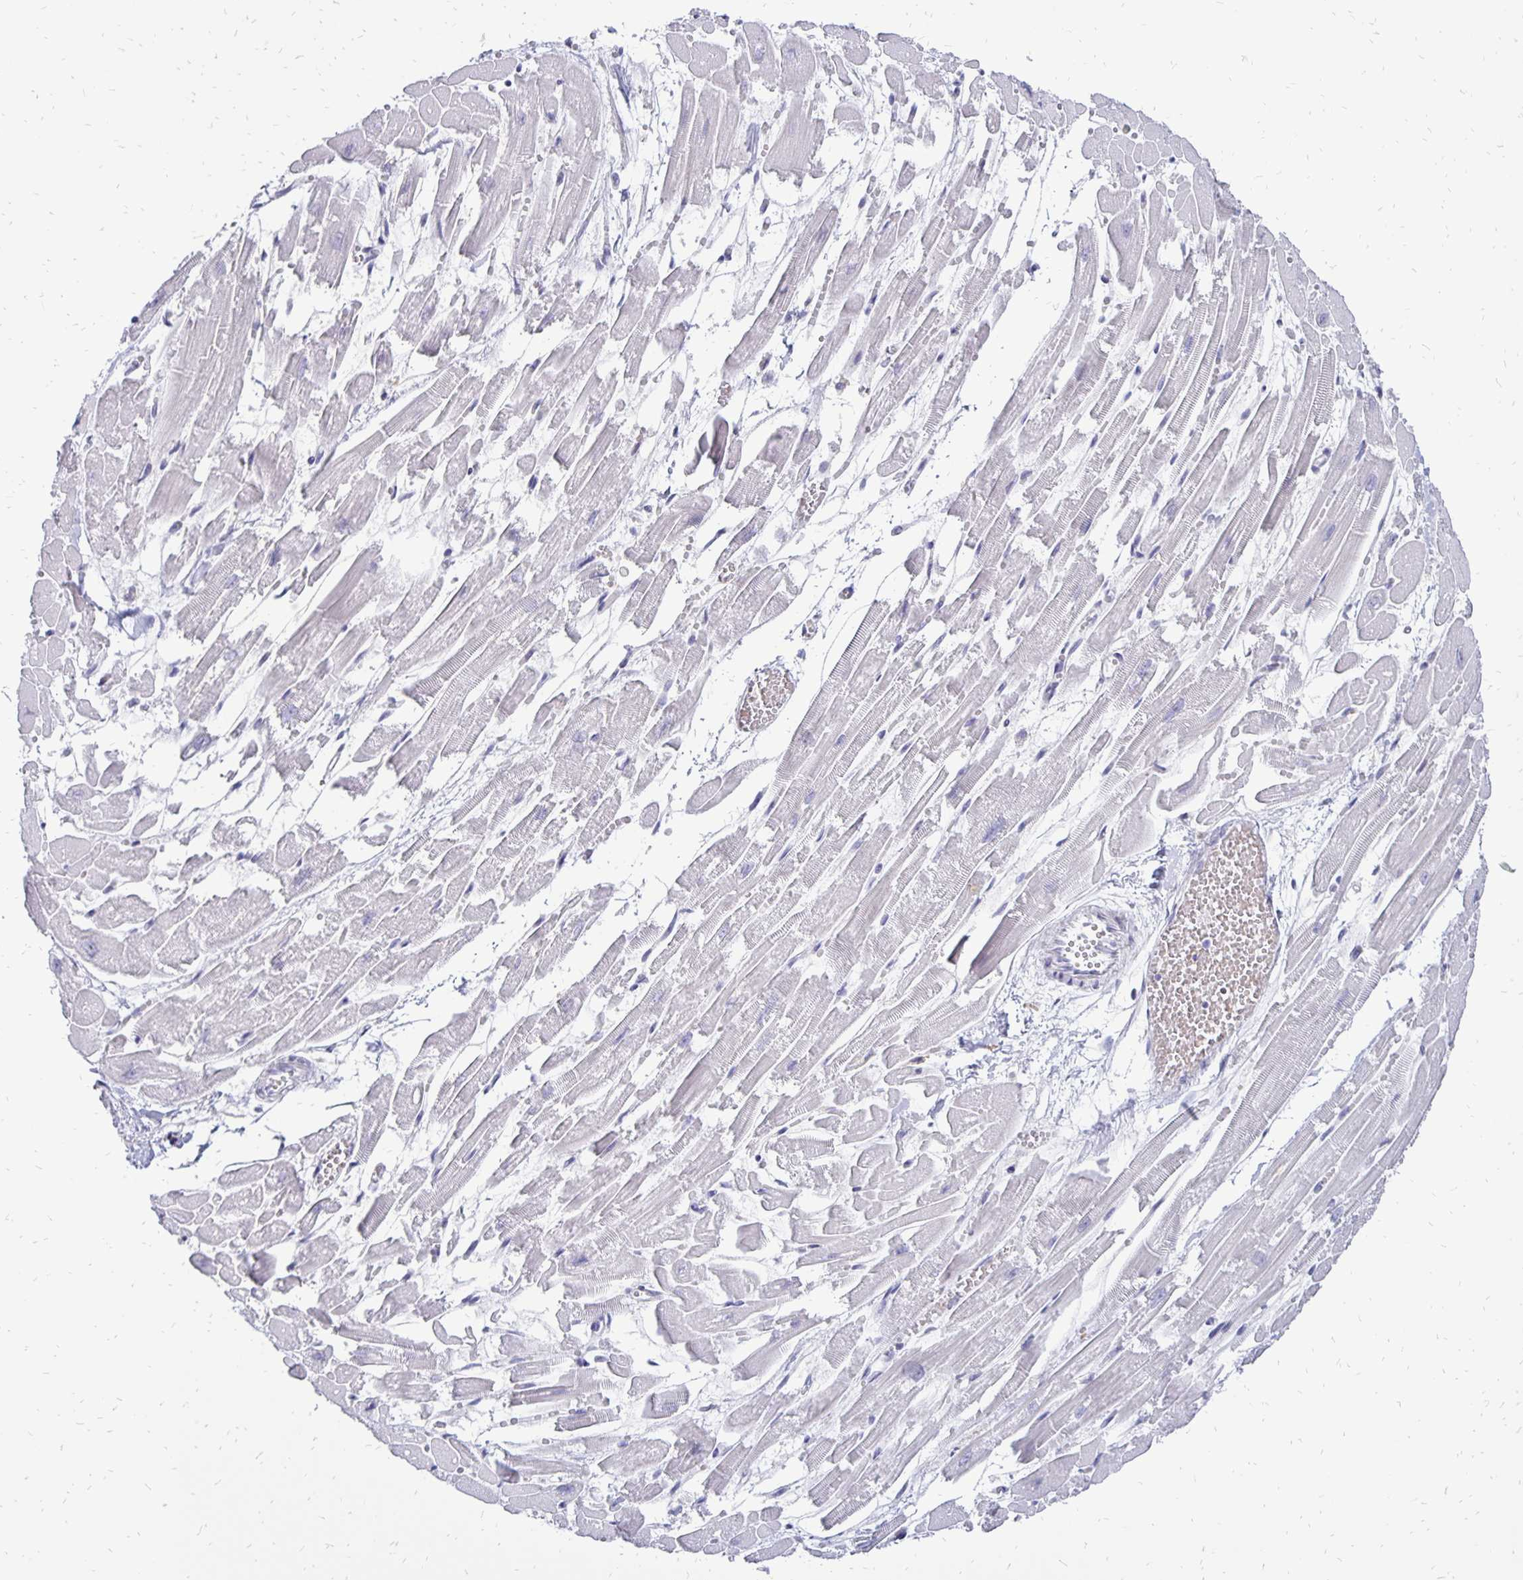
{"staining": {"intensity": "negative", "quantity": "none", "location": "none"}, "tissue": "heart muscle", "cell_type": "Cardiomyocytes", "image_type": "normal", "snomed": [{"axis": "morphology", "description": "Normal tissue, NOS"}, {"axis": "topography", "description": "Heart"}], "caption": "Cardiomyocytes are negative for protein expression in unremarkable human heart muscle. The staining is performed using DAB (3,3'-diaminobenzidine) brown chromogen with nuclei counter-stained in using hematoxylin.", "gene": "DCK", "patient": {"sex": "female", "age": 52}}